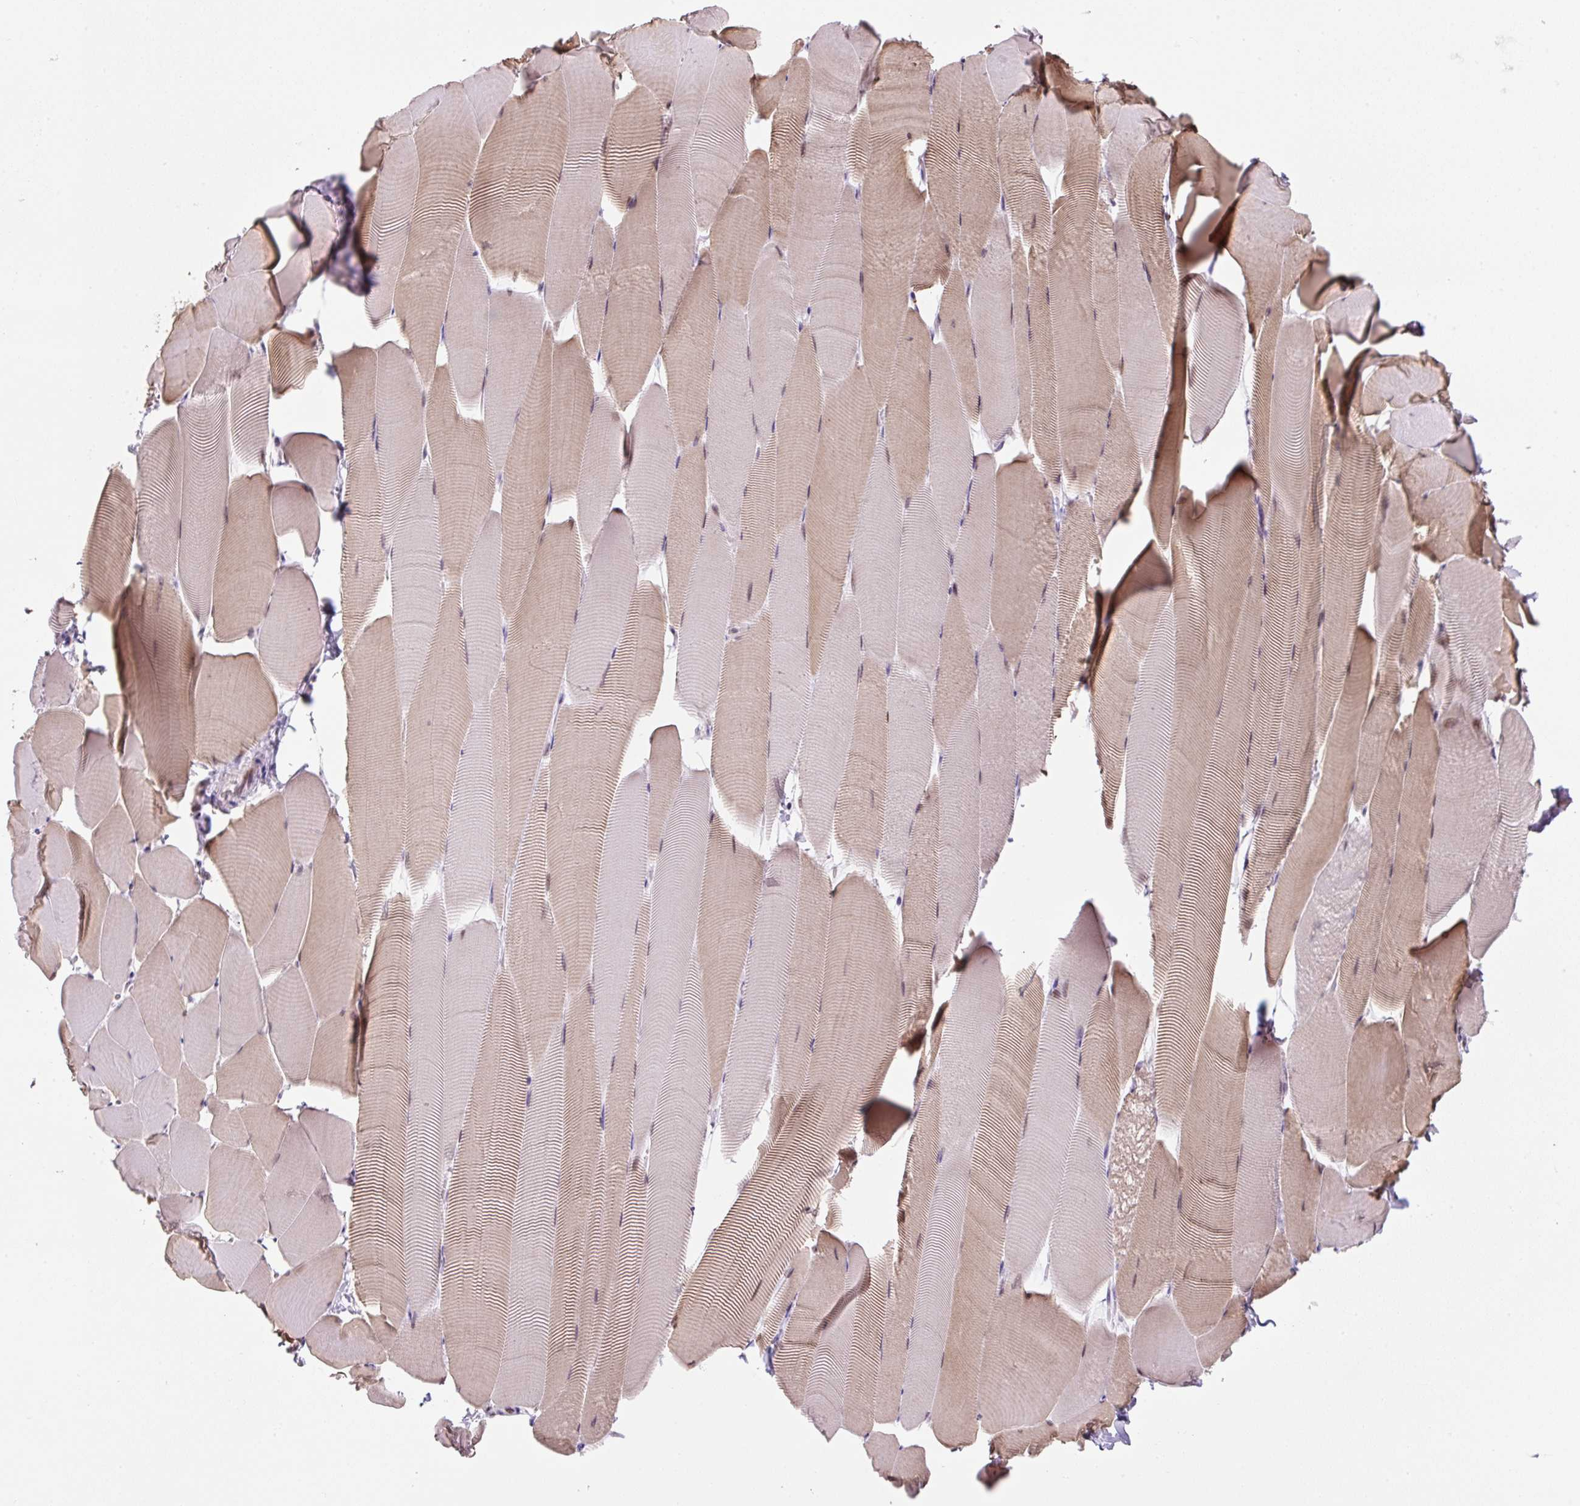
{"staining": {"intensity": "moderate", "quantity": "25%-75%", "location": "cytoplasmic/membranous,nuclear"}, "tissue": "skeletal muscle", "cell_type": "Myocytes", "image_type": "normal", "snomed": [{"axis": "morphology", "description": "Normal tissue, NOS"}, {"axis": "topography", "description": "Skeletal muscle"}], "caption": "The image shows immunohistochemical staining of benign skeletal muscle. There is moderate cytoplasmic/membranous,nuclear positivity is seen in approximately 25%-75% of myocytes.", "gene": "TAF1A", "patient": {"sex": "male", "age": 25}}